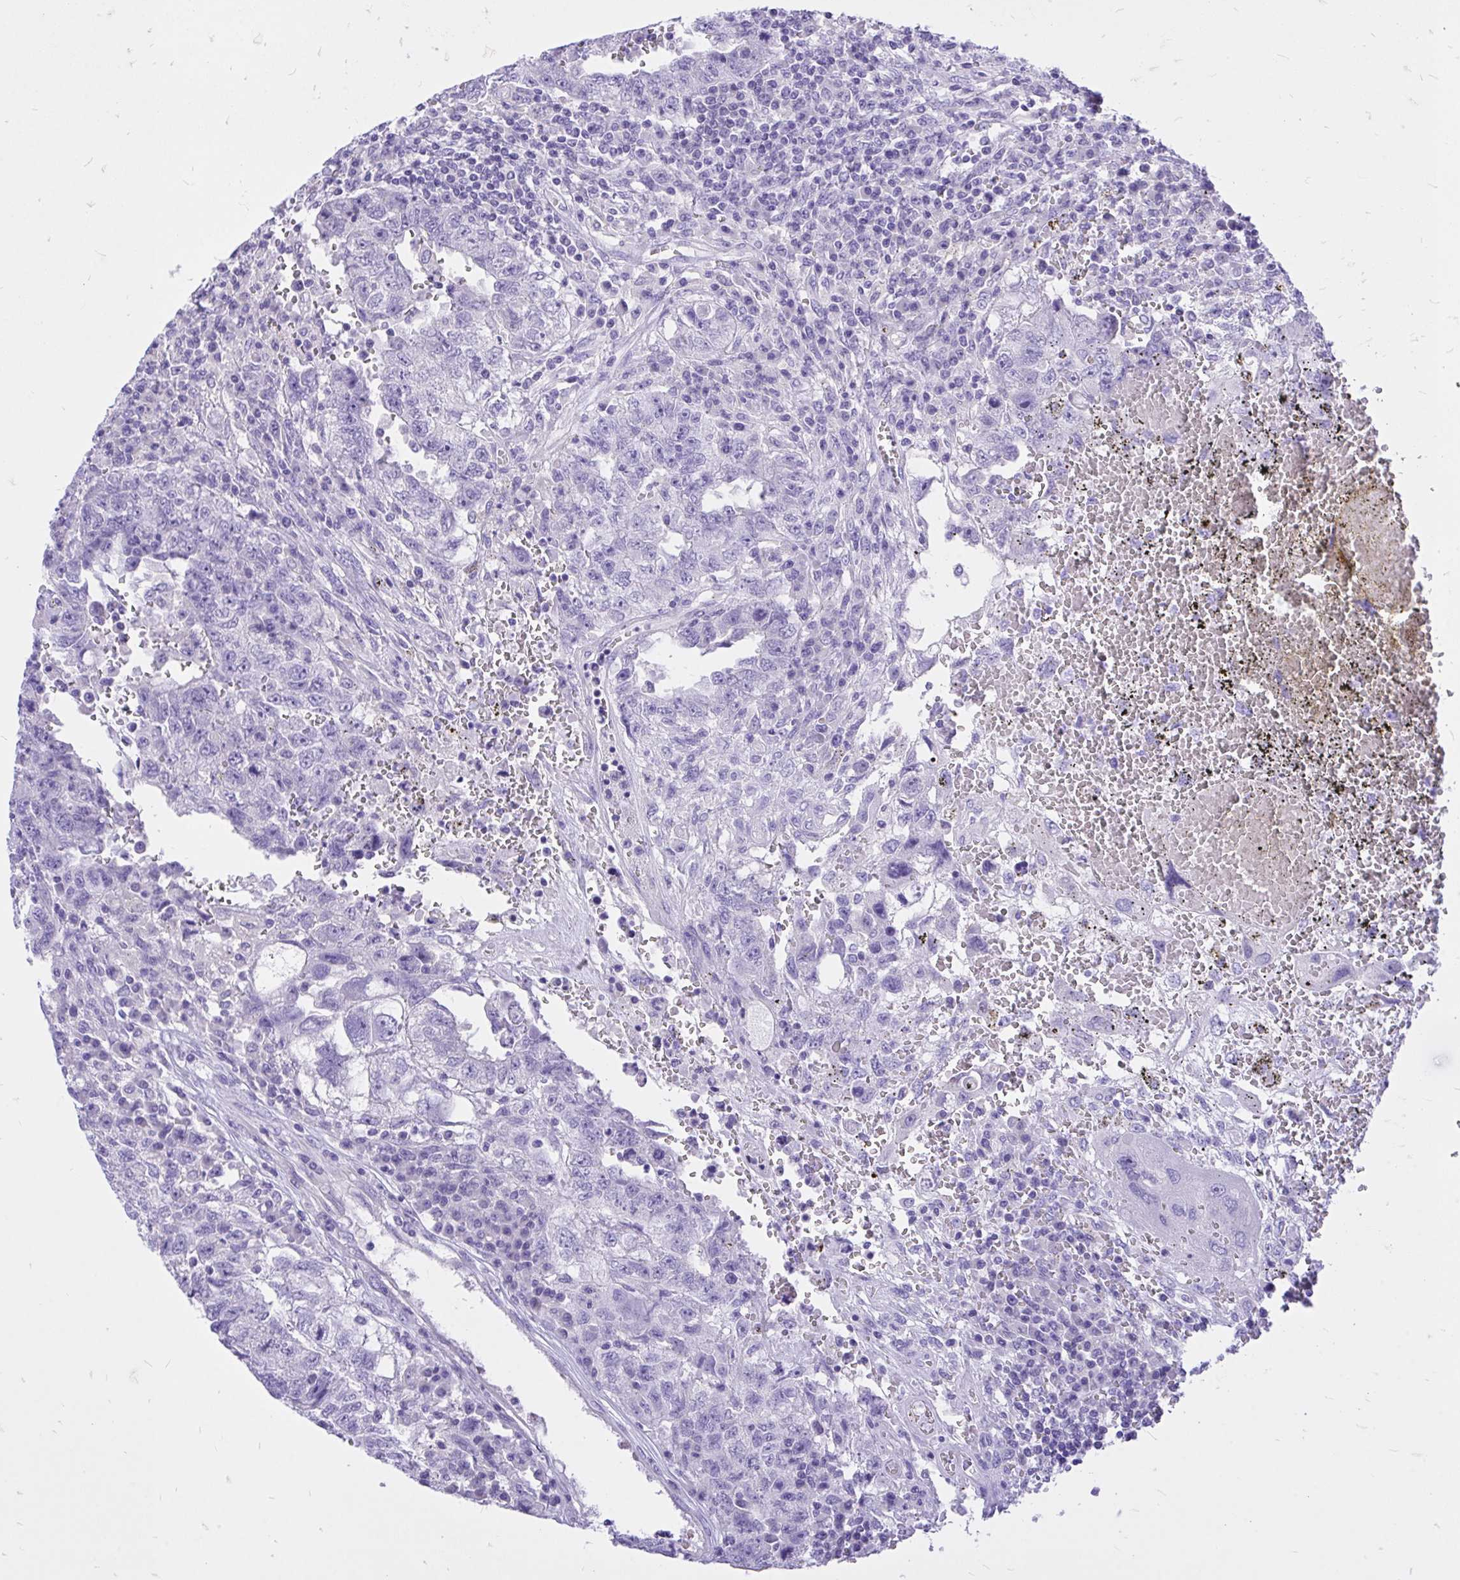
{"staining": {"intensity": "negative", "quantity": "none", "location": "none"}, "tissue": "testis cancer", "cell_type": "Tumor cells", "image_type": "cancer", "snomed": [{"axis": "morphology", "description": "Carcinoma, Embryonal, NOS"}, {"axis": "topography", "description": "Testis"}], "caption": "Micrograph shows no significant protein expression in tumor cells of testis cancer (embryonal carcinoma). (Brightfield microscopy of DAB (3,3'-diaminobenzidine) immunohistochemistry at high magnification).", "gene": "MON1A", "patient": {"sex": "male", "age": 26}}